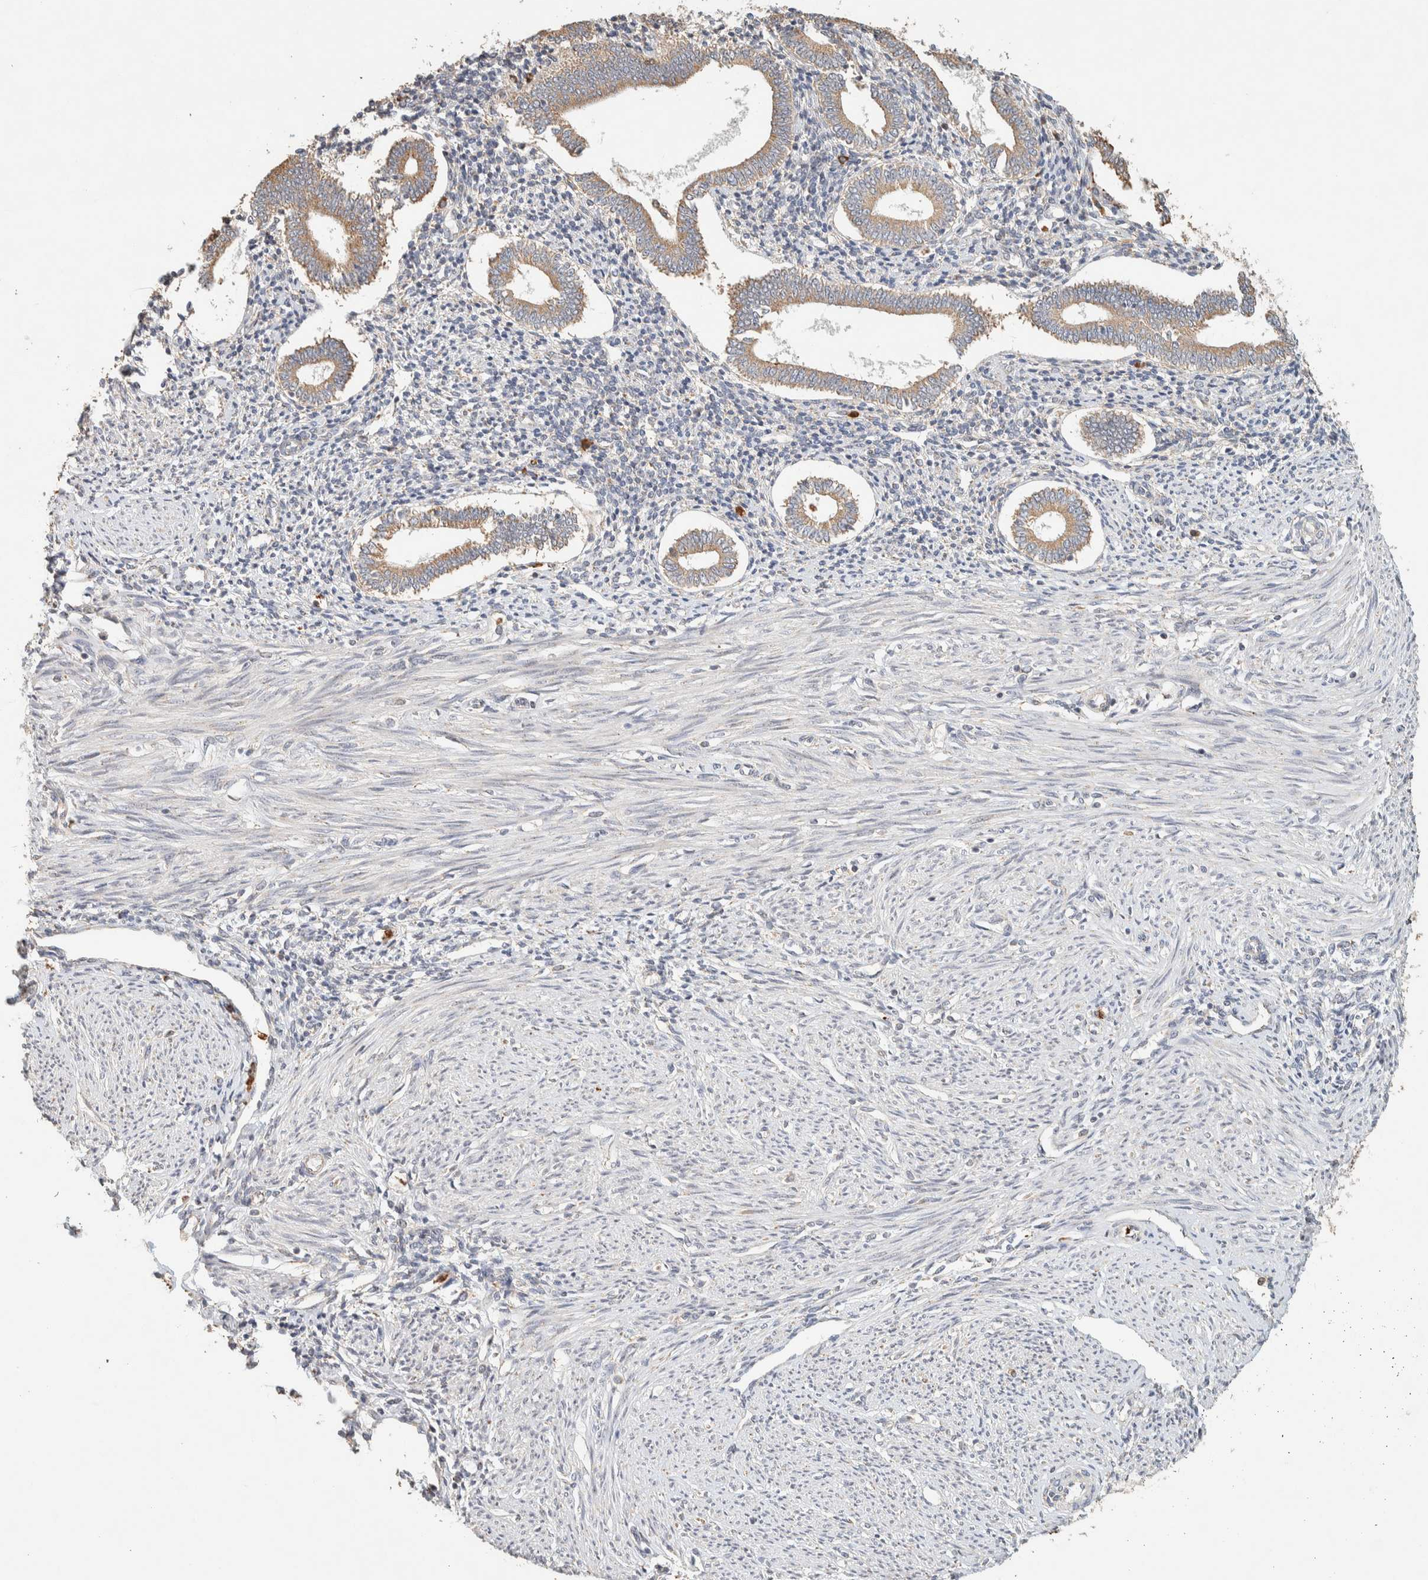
{"staining": {"intensity": "weak", "quantity": "<25%", "location": "cytoplasmic/membranous"}, "tissue": "endometrium", "cell_type": "Cells in endometrial stroma", "image_type": "normal", "snomed": [{"axis": "morphology", "description": "Normal tissue, NOS"}, {"axis": "topography", "description": "Endometrium"}], "caption": "The IHC photomicrograph has no significant positivity in cells in endometrial stroma of endometrium. (DAB (3,3'-diaminobenzidine) immunohistochemistry, high magnification).", "gene": "TTC3", "patient": {"sex": "female", "age": 42}}